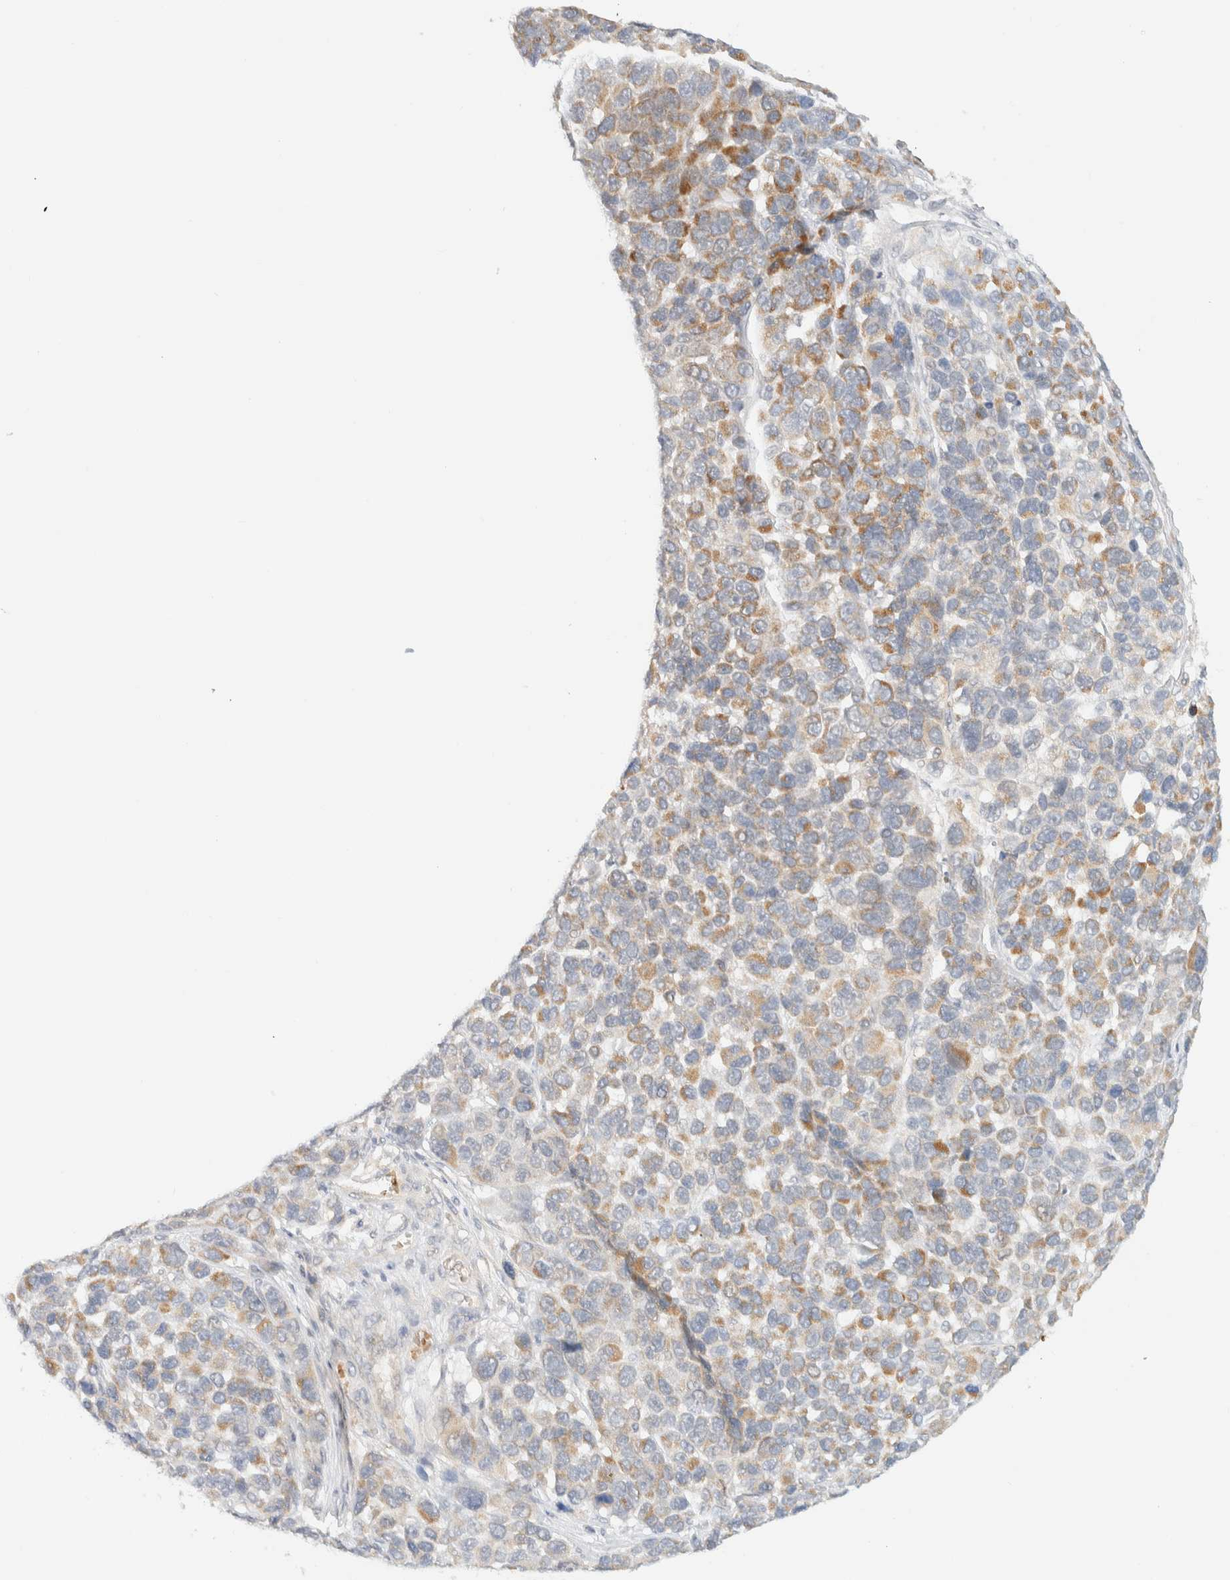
{"staining": {"intensity": "moderate", "quantity": "25%-75%", "location": "cytoplasmic/membranous"}, "tissue": "melanoma", "cell_type": "Tumor cells", "image_type": "cancer", "snomed": [{"axis": "morphology", "description": "Malignant melanoma, NOS"}, {"axis": "topography", "description": "Skin"}], "caption": "High-magnification brightfield microscopy of melanoma stained with DAB (brown) and counterstained with hematoxylin (blue). tumor cells exhibit moderate cytoplasmic/membranous positivity is seen in about25%-75% of cells. Using DAB (3,3'-diaminobenzidine) (brown) and hematoxylin (blue) stains, captured at high magnification using brightfield microscopy.", "gene": "TNK1", "patient": {"sex": "male", "age": 53}}